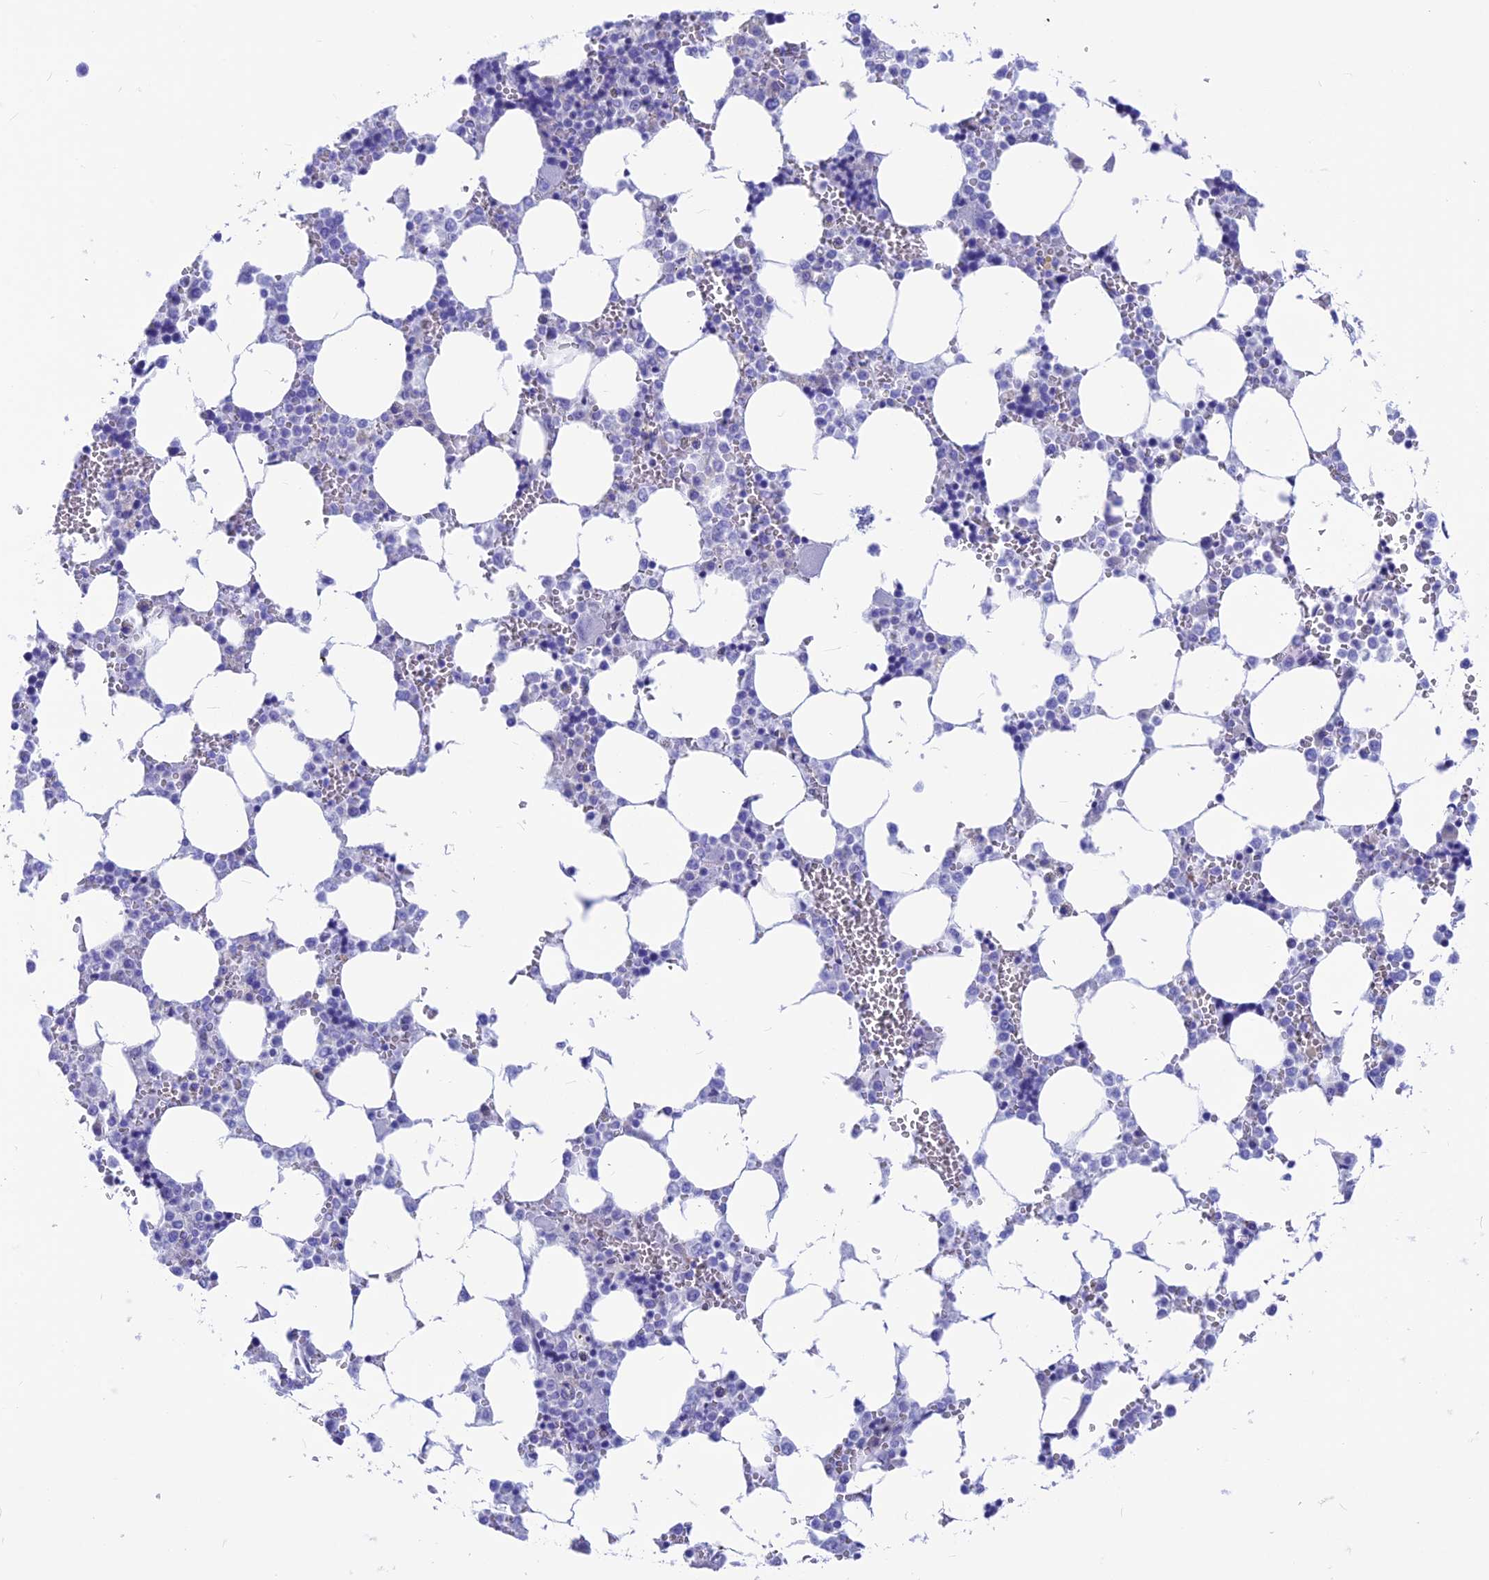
{"staining": {"intensity": "negative", "quantity": "none", "location": "none"}, "tissue": "bone marrow", "cell_type": "Hematopoietic cells", "image_type": "normal", "snomed": [{"axis": "morphology", "description": "Normal tissue, NOS"}, {"axis": "topography", "description": "Bone marrow"}], "caption": "The immunohistochemistry image has no significant expression in hematopoietic cells of bone marrow. (DAB (3,3'-diaminobenzidine) immunohistochemistry visualized using brightfield microscopy, high magnification).", "gene": "GNGT2", "patient": {"sex": "male", "age": 64}}